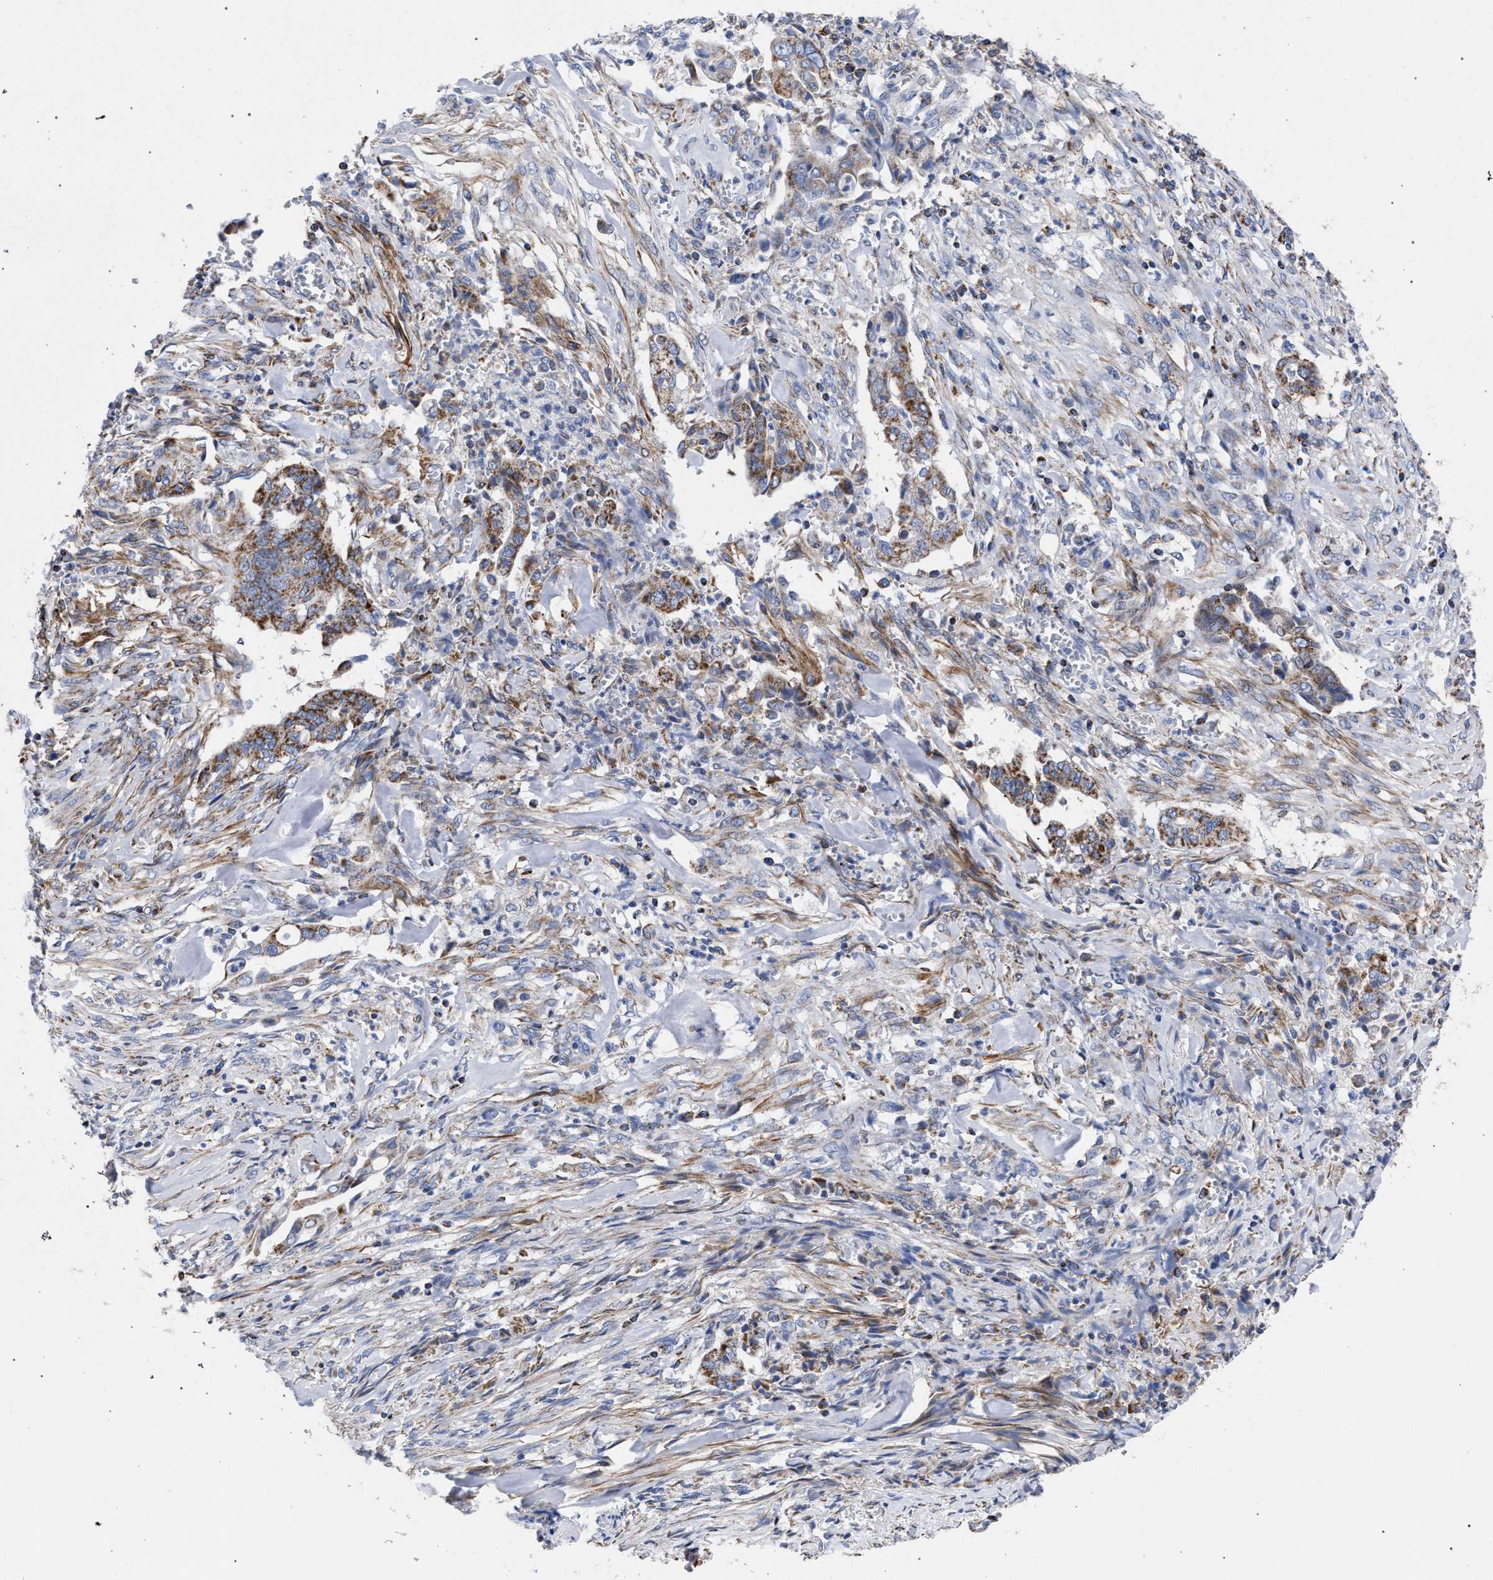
{"staining": {"intensity": "moderate", "quantity": ">75%", "location": "cytoplasmic/membranous"}, "tissue": "cervical cancer", "cell_type": "Tumor cells", "image_type": "cancer", "snomed": [{"axis": "morphology", "description": "Adenocarcinoma, NOS"}, {"axis": "topography", "description": "Cervix"}], "caption": "About >75% of tumor cells in human cervical cancer display moderate cytoplasmic/membranous protein expression as visualized by brown immunohistochemical staining.", "gene": "ACADS", "patient": {"sex": "female", "age": 44}}